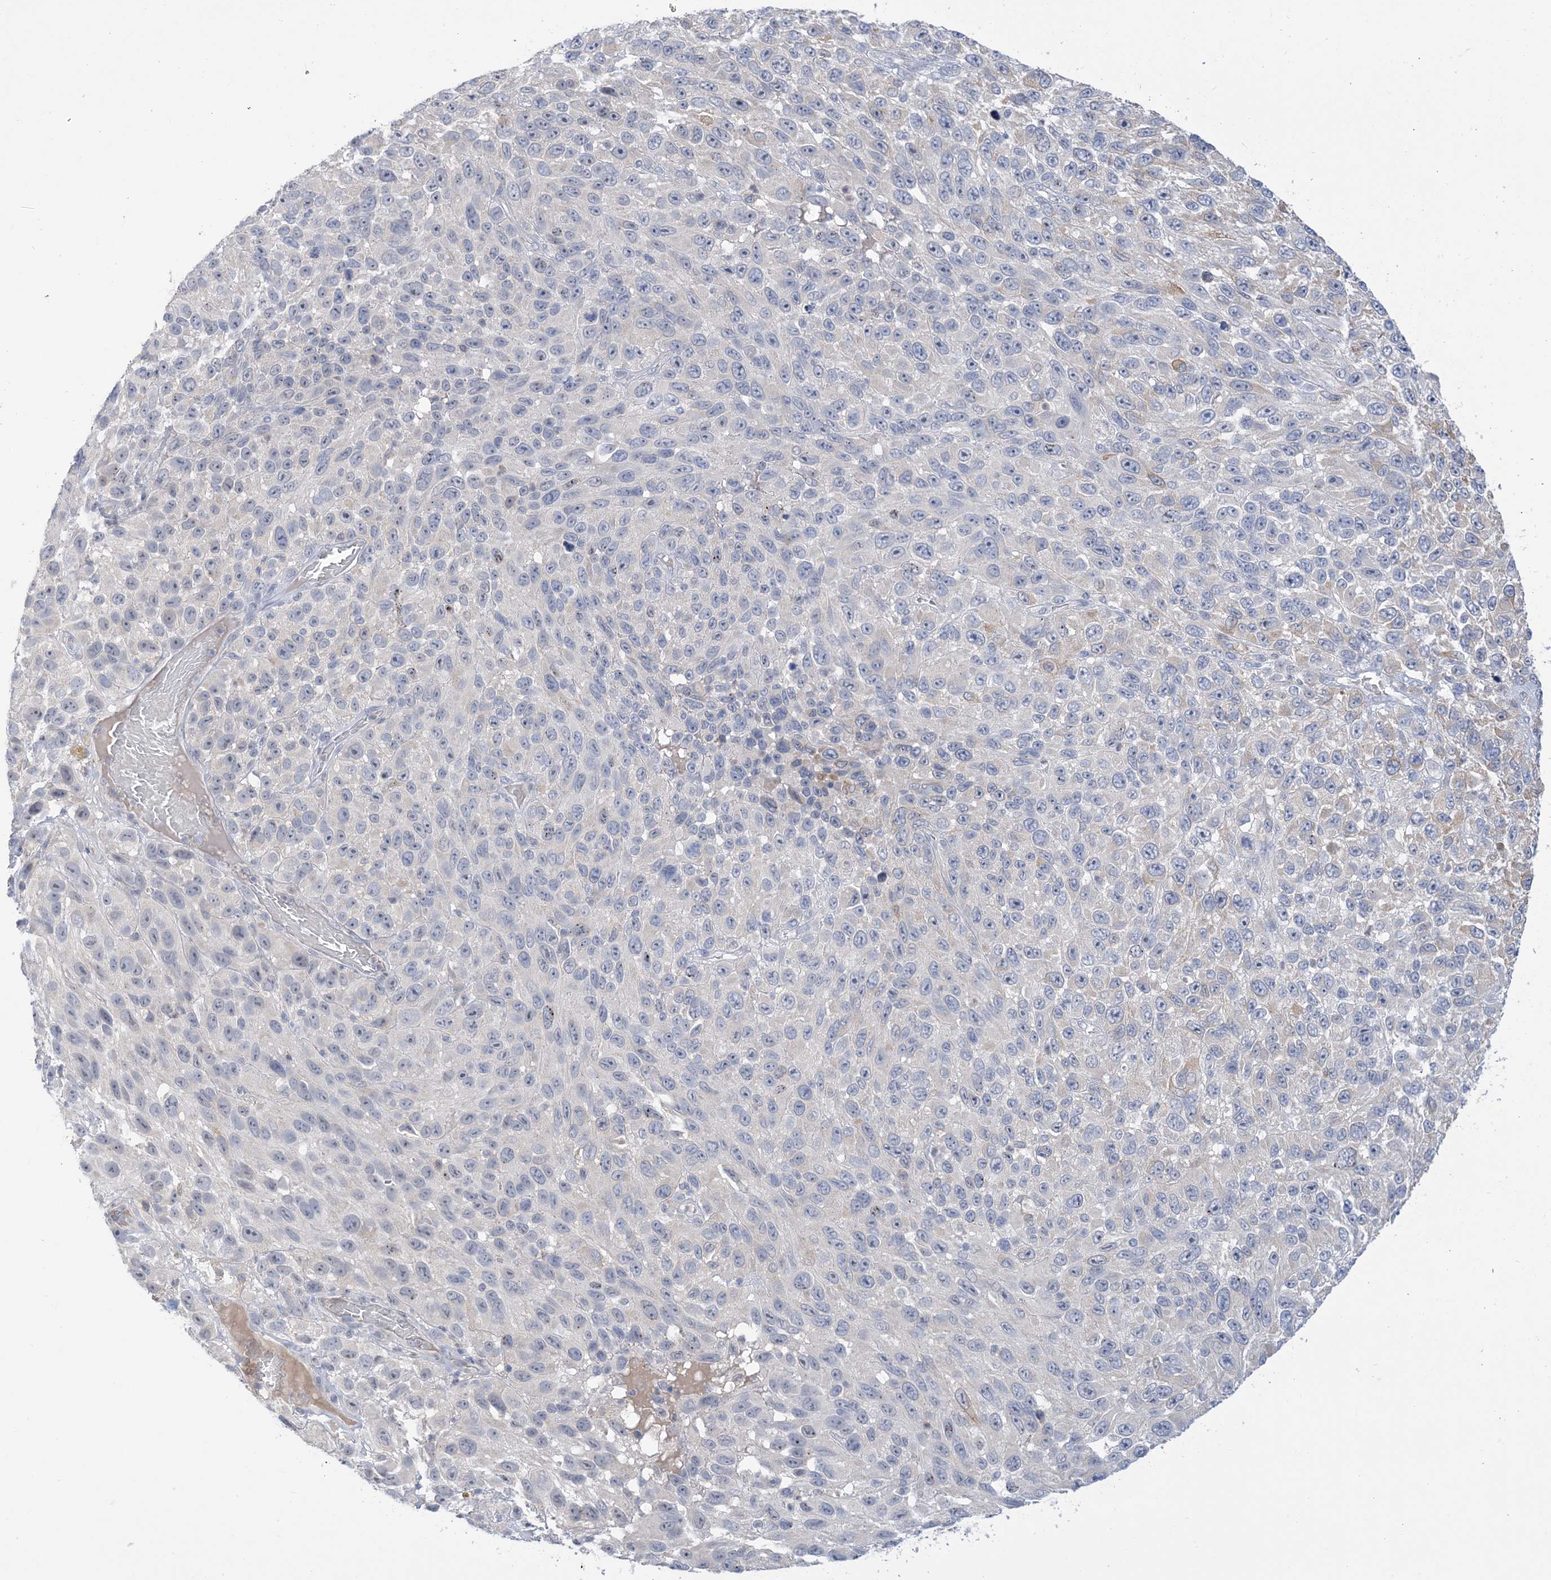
{"staining": {"intensity": "negative", "quantity": "none", "location": "none"}, "tissue": "melanoma", "cell_type": "Tumor cells", "image_type": "cancer", "snomed": [{"axis": "morphology", "description": "Malignant melanoma, NOS"}, {"axis": "topography", "description": "Skin"}], "caption": "A high-resolution histopathology image shows immunohistochemistry staining of melanoma, which demonstrates no significant expression in tumor cells.", "gene": "TTYH1", "patient": {"sex": "female", "age": 96}}